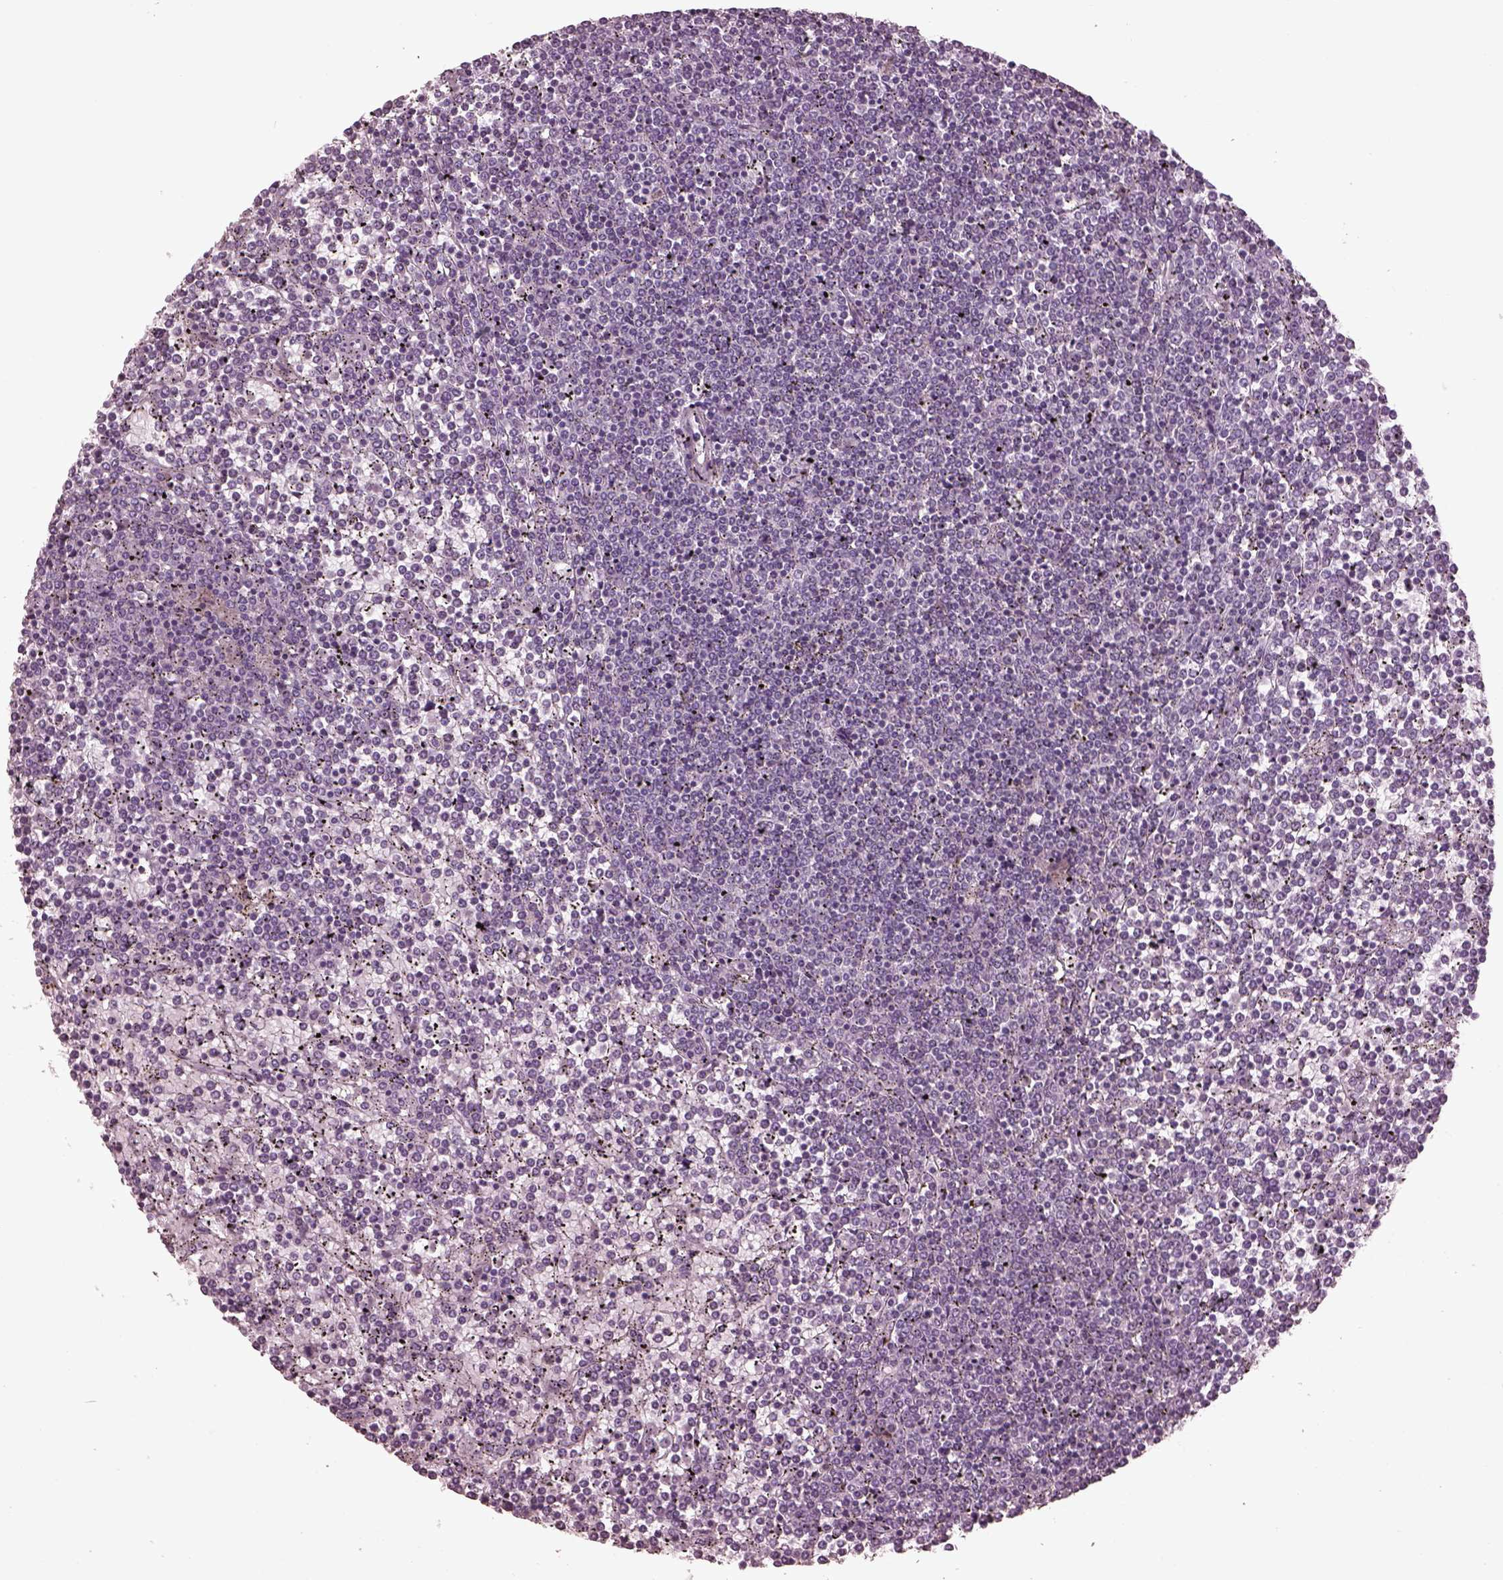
{"staining": {"intensity": "negative", "quantity": "none", "location": "none"}, "tissue": "lymphoma", "cell_type": "Tumor cells", "image_type": "cancer", "snomed": [{"axis": "morphology", "description": "Malignant lymphoma, non-Hodgkin's type, Low grade"}, {"axis": "topography", "description": "Spleen"}], "caption": "Protein analysis of lymphoma demonstrates no significant expression in tumor cells.", "gene": "C2orf81", "patient": {"sex": "female", "age": 19}}